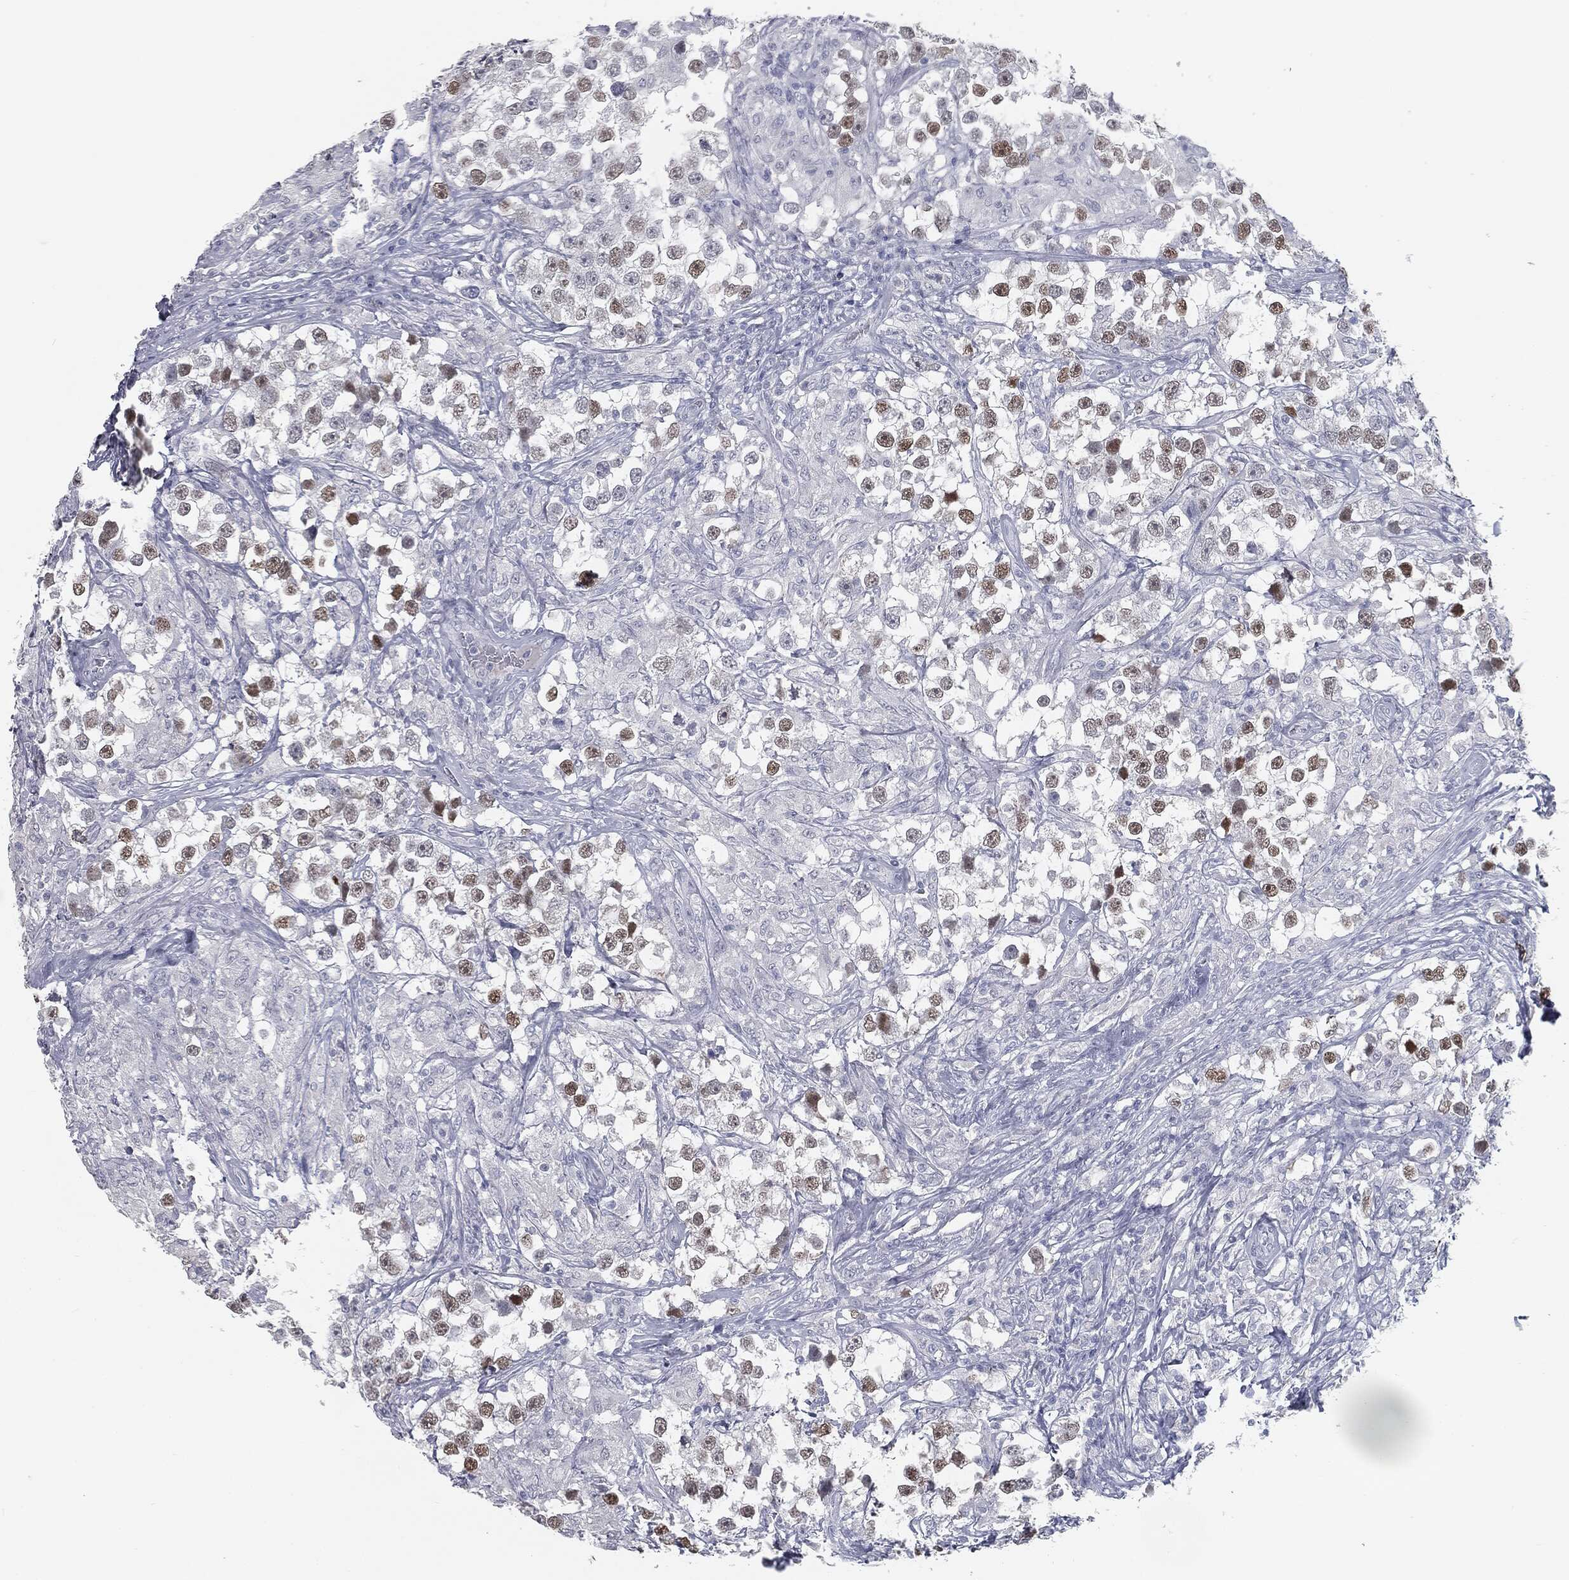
{"staining": {"intensity": "moderate", "quantity": "25%-75%", "location": "nuclear"}, "tissue": "testis cancer", "cell_type": "Tumor cells", "image_type": "cancer", "snomed": [{"axis": "morphology", "description": "Seminoma, NOS"}, {"axis": "topography", "description": "Testis"}], "caption": "Moderate nuclear expression is present in about 25%-75% of tumor cells in testis cancer (seminoma).", "gene": "PRAME", "patient": {"sex": "male", "age": 46}}